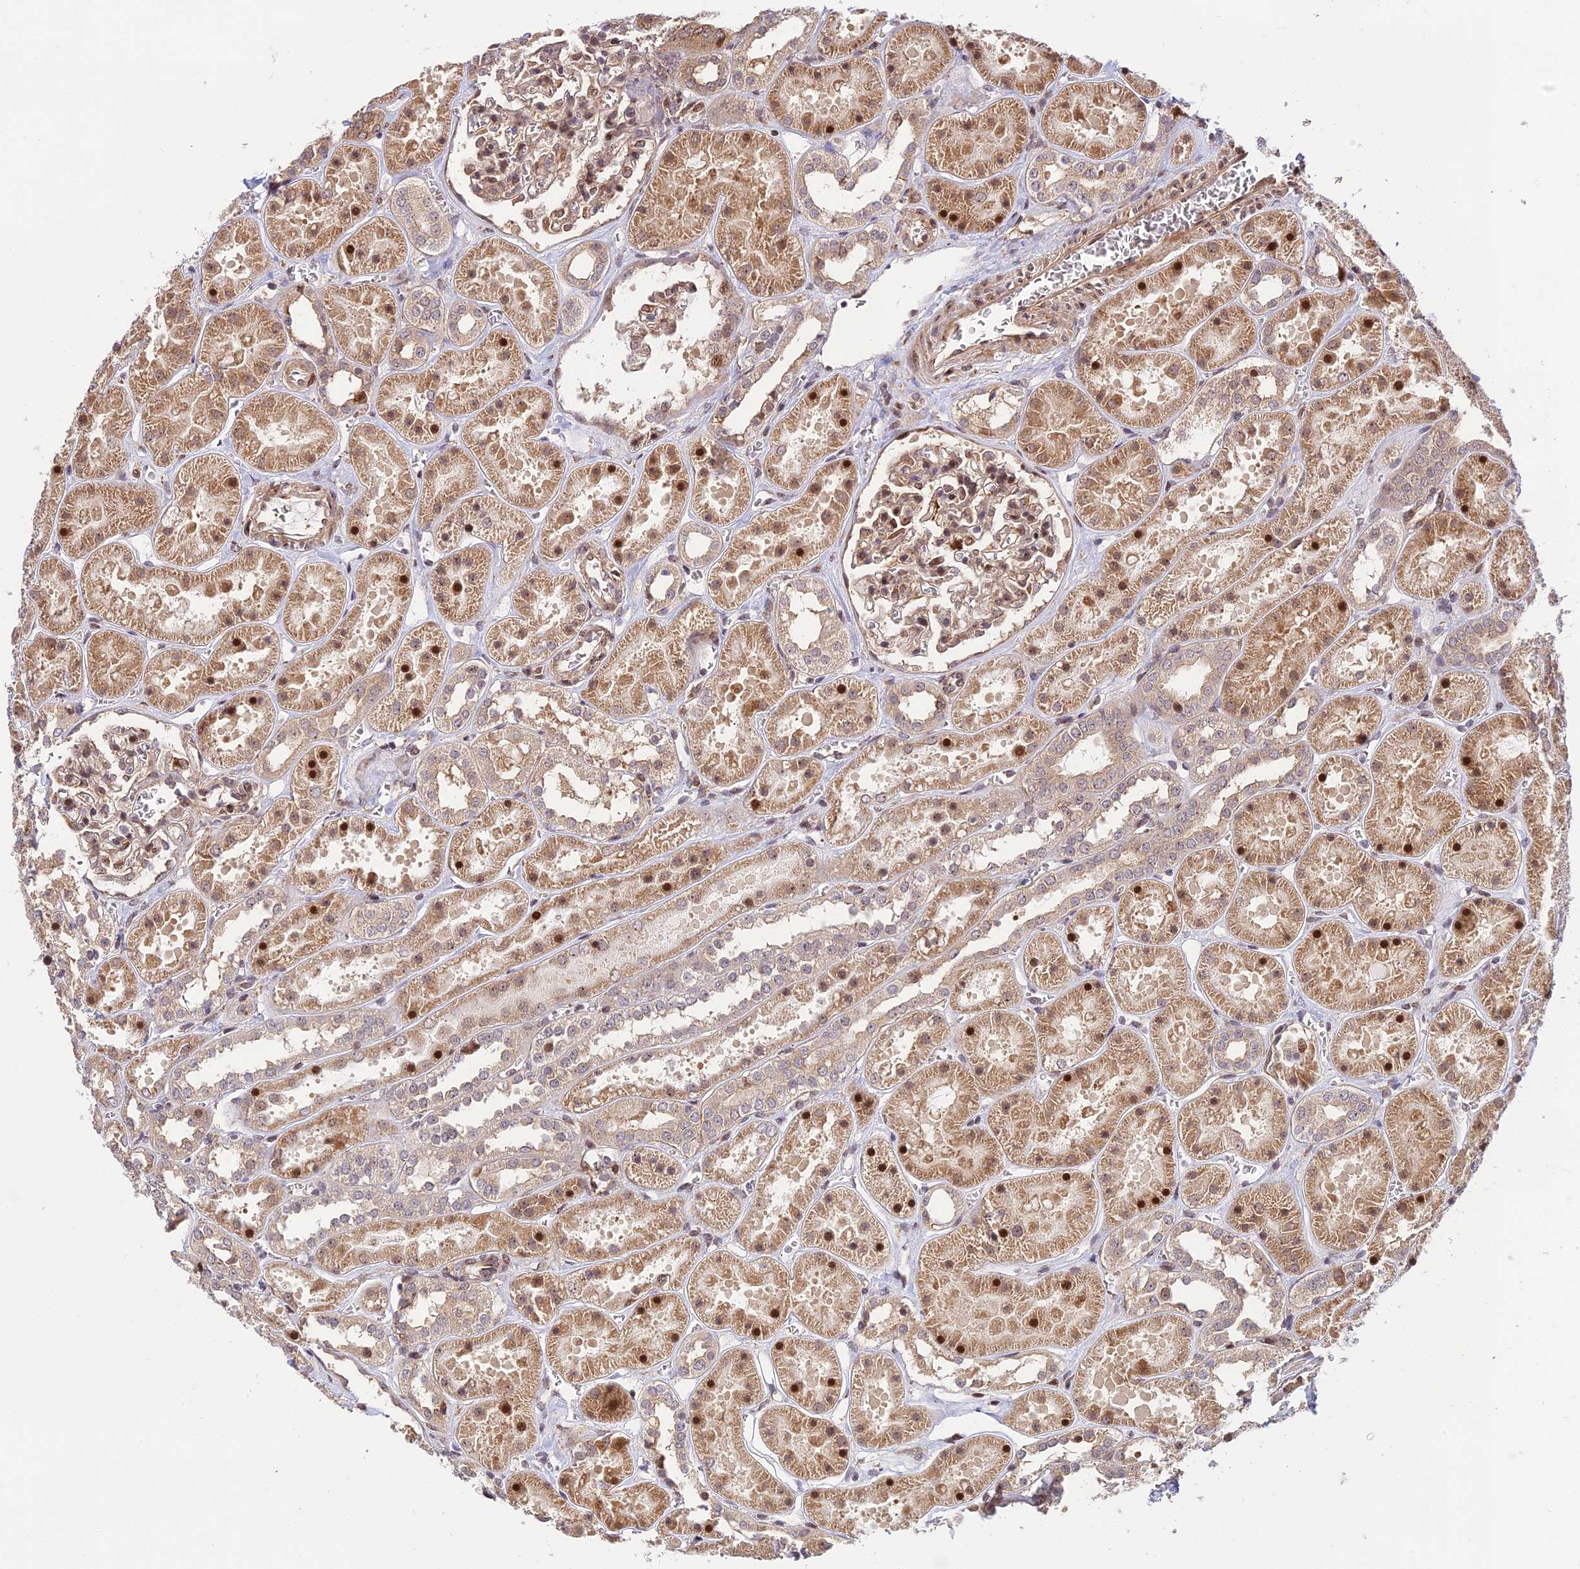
{"staining": {"intensity": "moderate", "quantity": ">75%", "location": "cytoplasmic/membranous,nuclear"}, "tissue": "kidney", "cell_type": "Cells in glomeruli", "image_type": "normal", "snomed": [{"axis": "morphology", "description": "Normal tissue, NOS"}, {"axis": "topography", "description": "Kidney"}], "caption": "A medium amount of moderate cytoplasmic/membranous,nuclear positivity is present in approximately >75% of cells in glomeruli in benign kidney.", "gene": "UFSP2", "patient": {"sex": "female", "age": 41}}